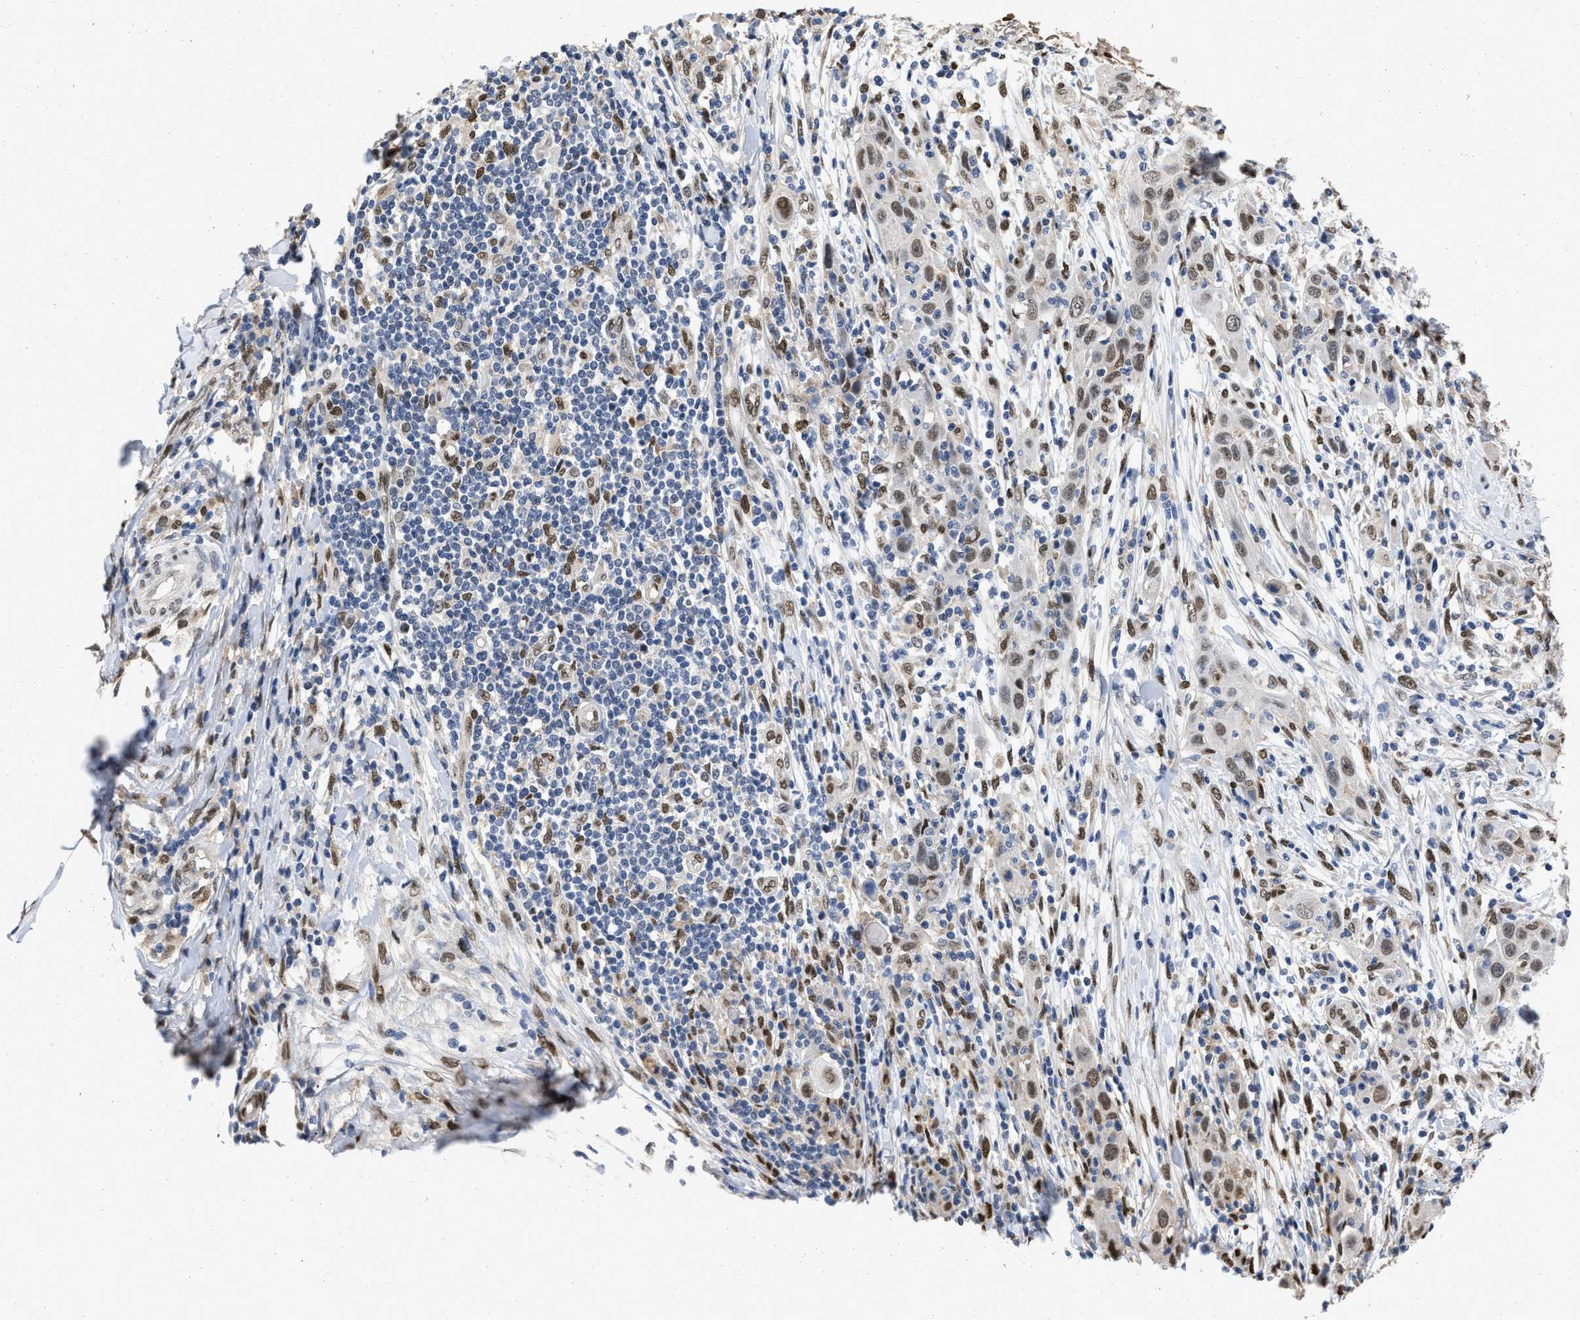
{"staining": {"intensity": "moderate", "quantity": ">75%", "location": "nuclear"}, "tissue": "skin cancer", "cell_type": "Tumor cells", "image_type": "cancer", "snomed": [{"axis": "morphology", "description": "Squamous cell carcinoma, NOS"}, {"axis": "topography", "description": "Skin"}], "caption": "Moderate nuclear staining is seen in approximately >75% of tumor cells in skin squamous cell carcinoma.", "gene": "QKI", "patient": {"sex": "female", "age": 88}}